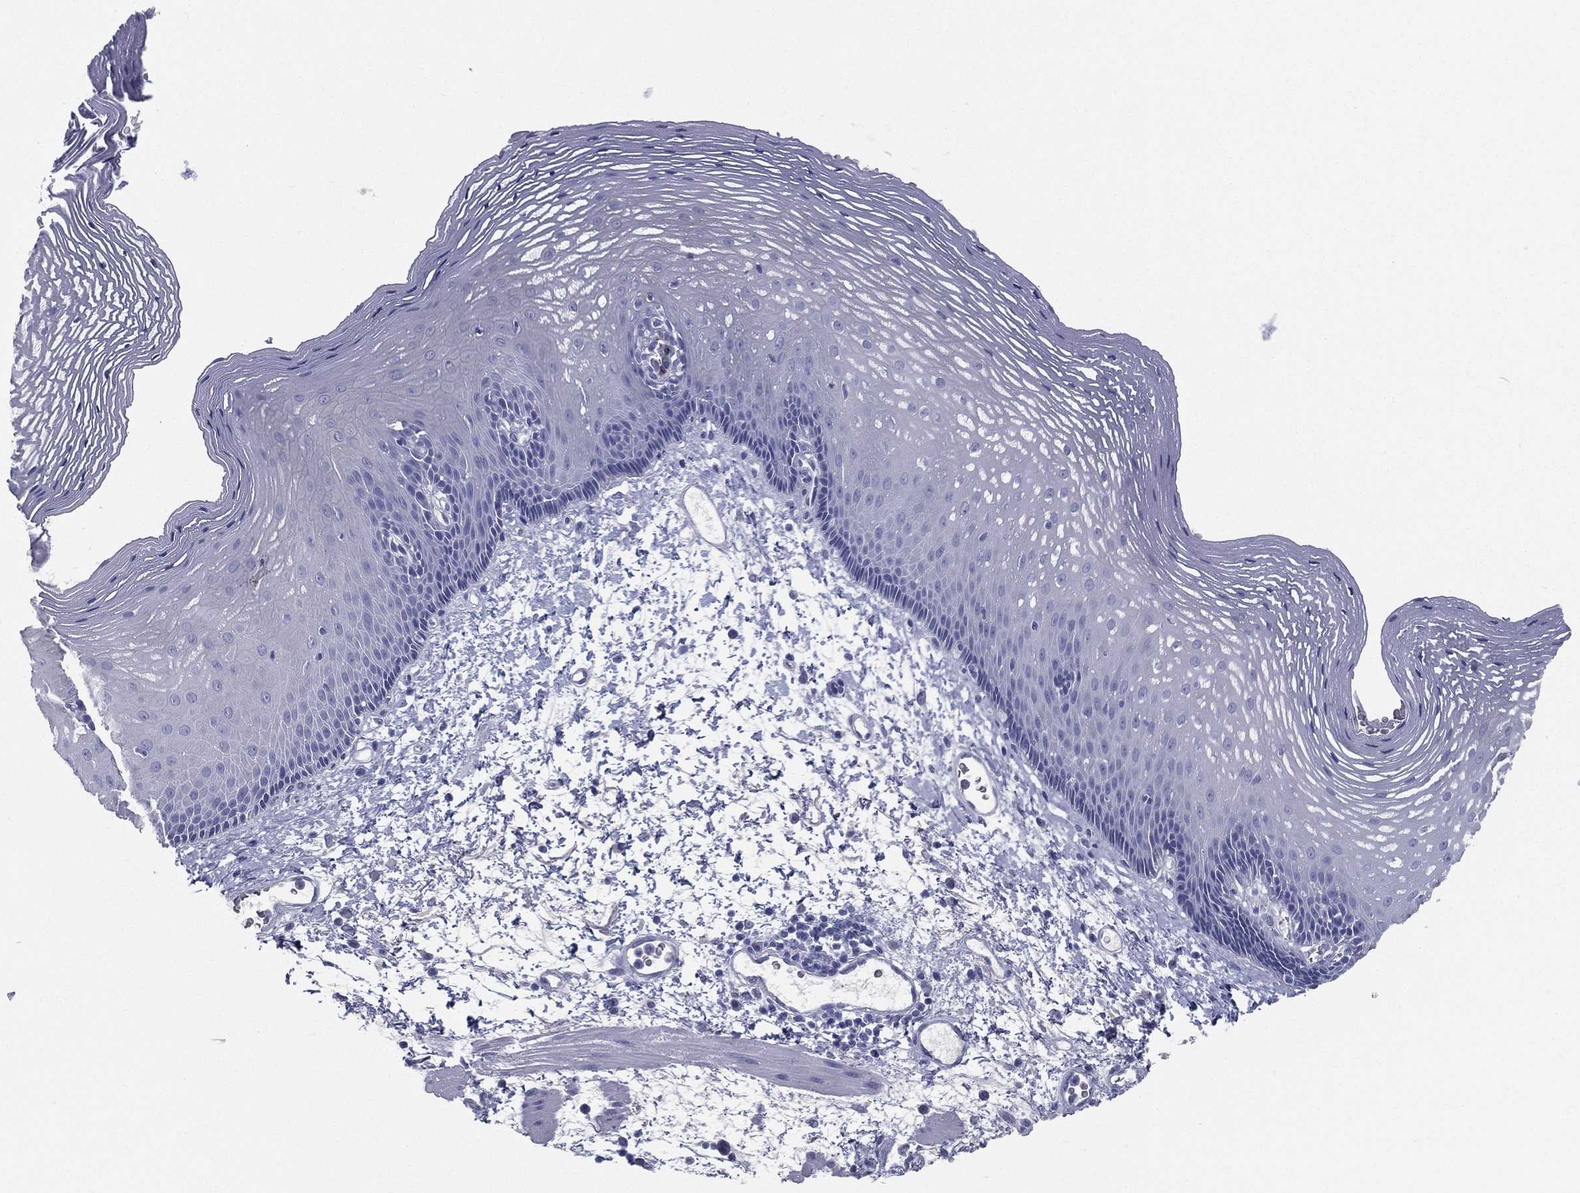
{"staining": {"intensity": "negative", "quantity": "none", "location": "none"}, "tissue": "esophagus", "cell_type": "Squamous epithelial cells", "image_type": "normal", "snomed": [{"axis": "morphology", "description": "Normal tissue, NOS"}, {"axis": "topography", "description": "Esophagus"}], "caption": "This is an immunohistochemistry histopathology image of benign esophagus. There is no positivity in squamous epithelial cells.", "gene": "STS", "patient": {"sex": "male", "age": 76}}